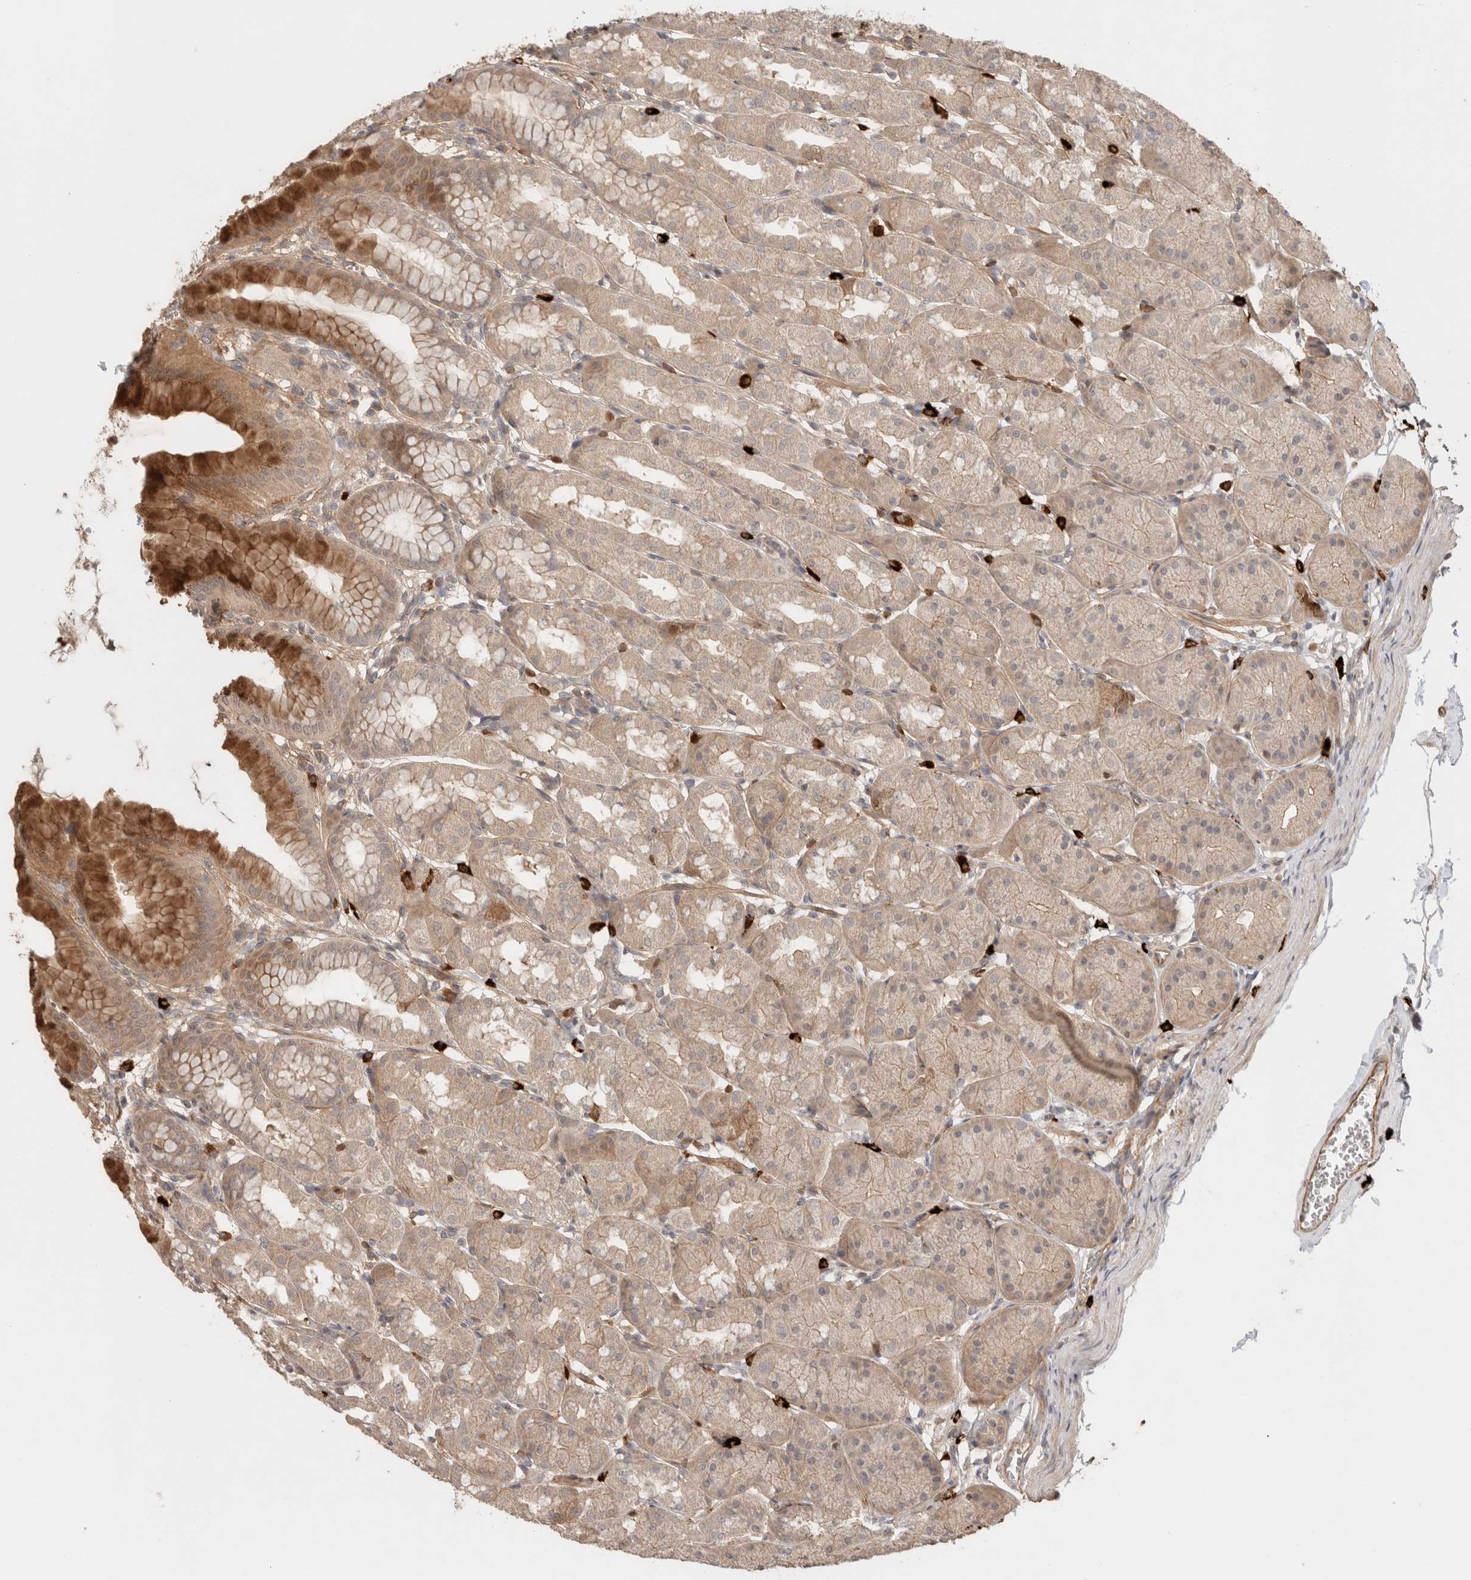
{"staining": {"intensity": "moderate", "quantity": "<25%", "location": "cytoplasmic/membranous"}, "tissue": "stomach", "cell_type": "Glandular cells", "image_type": "normal", "snomed": [{"axis": "morphology", "description": "Normal tissue, NOS"}, {"axis": "topography", "description": "Stomach"}], "caption": "Immunohistochemistry (IHC) micrograph of normal stomach: human stomach stained using IHC displays low levels of moderate protein expression localized specifically in the cytoplasmic/membranous of glandular cells, appearing as a cytoplasmic/membranous brown color.", "gene": "HSPG2", "patient": {"sex": "male", "age": 42}}